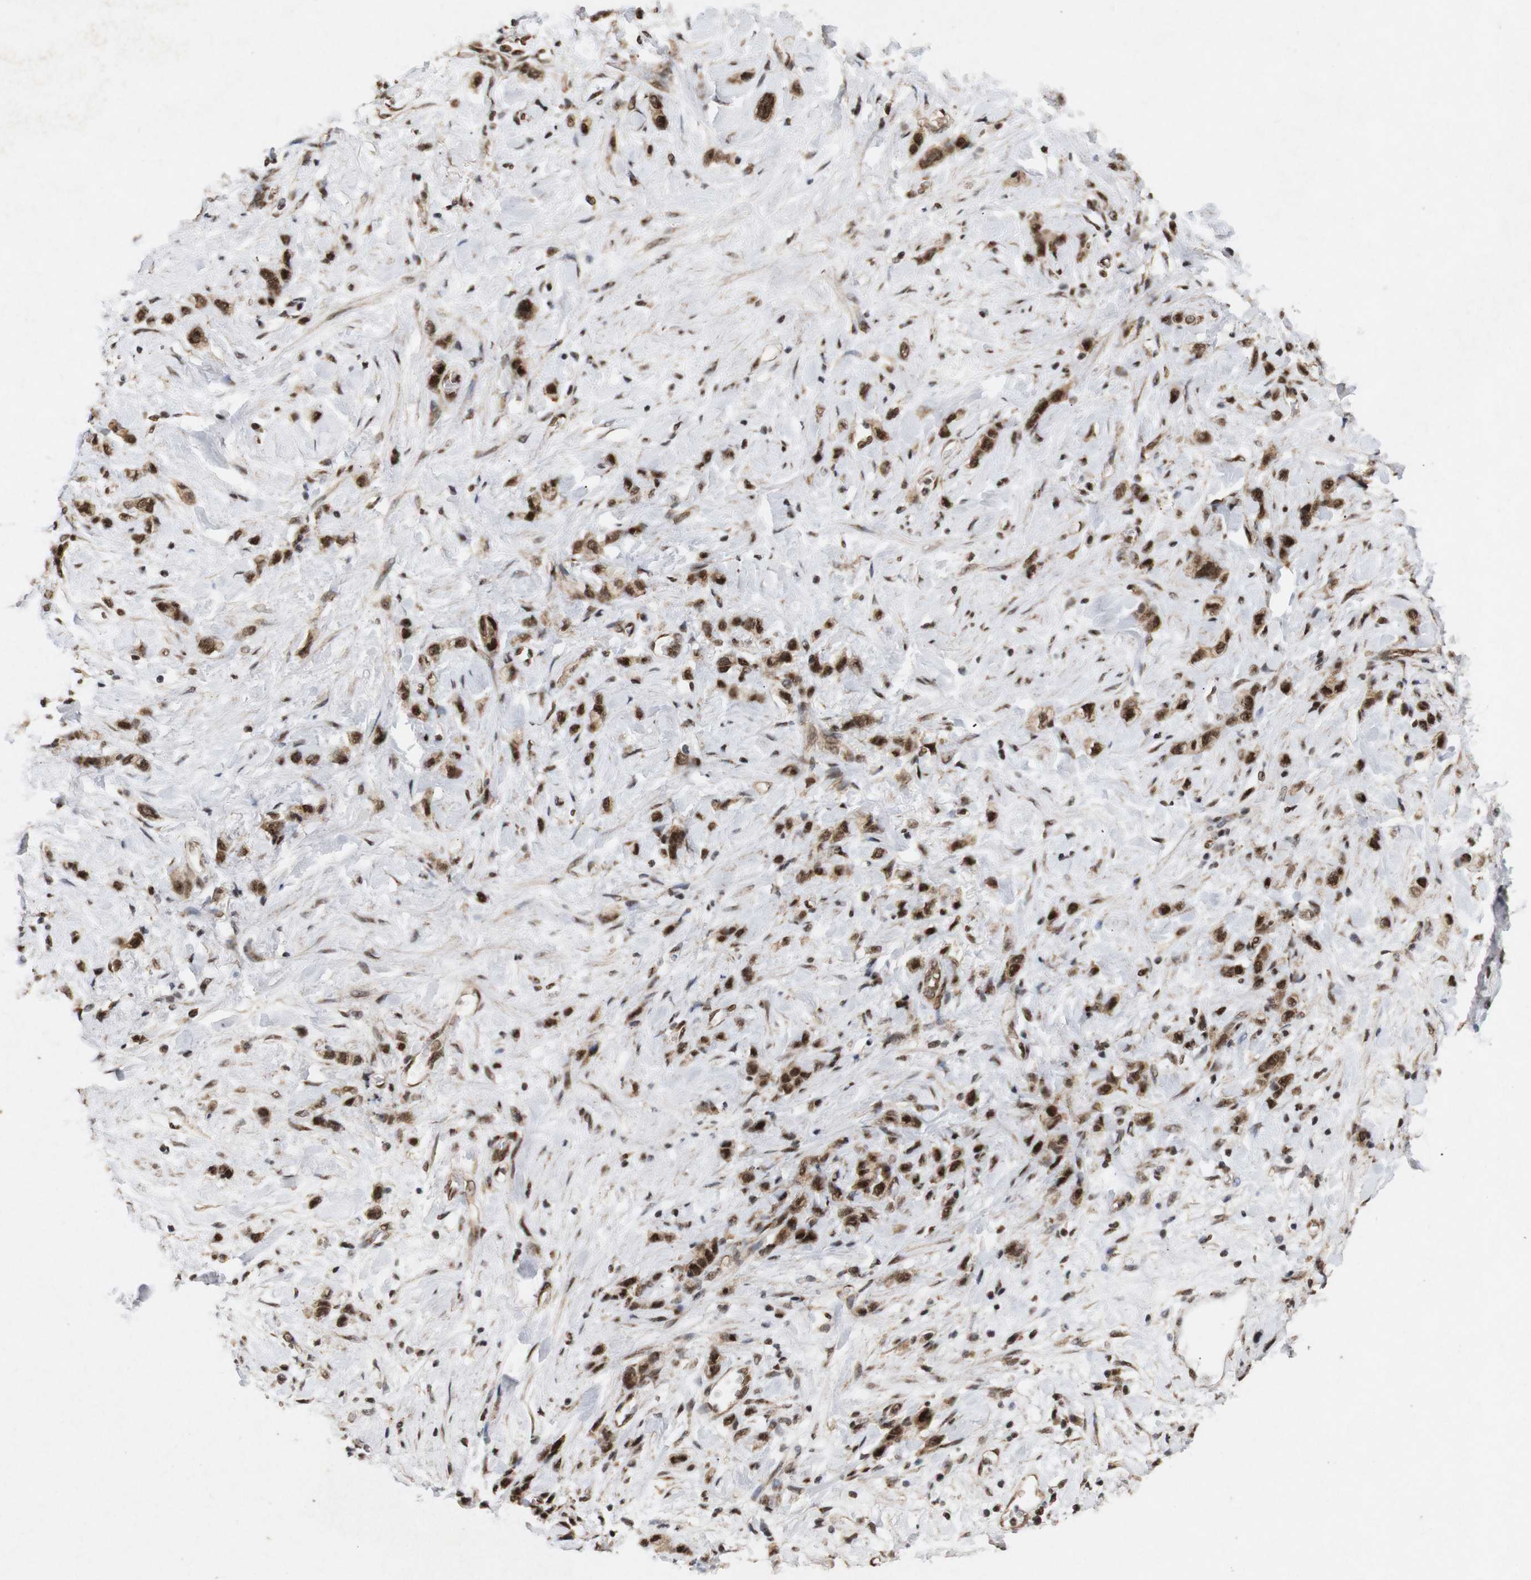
{"staining": {"intensity": "moderate", "quantity": ">75%", "location": "cytoplasmic/membranous,nuclear"}, "tissue": "stomach cancer", "cell_type": "Tumor cells", "image_type": "cancer", "snomed": [{"axis": "morphology", "description": "Adenocarcinoma, NOS"}, {"axis": "morphology", "description": "Adenocarcinoma, High grade"}, {"axis": "topography", "description": "Stomach, upper"}, {"axis": "topography", "description": "Stomach, lower"}], "caption": "About >75% of tumor cells in stomach cancer show moderate cytoplasmic/membranous and nuclear protein staining as visualized by brown immunohistochemical staining.", "gene": "PYM1", "patient": {"sex": "female", "age": 65}}